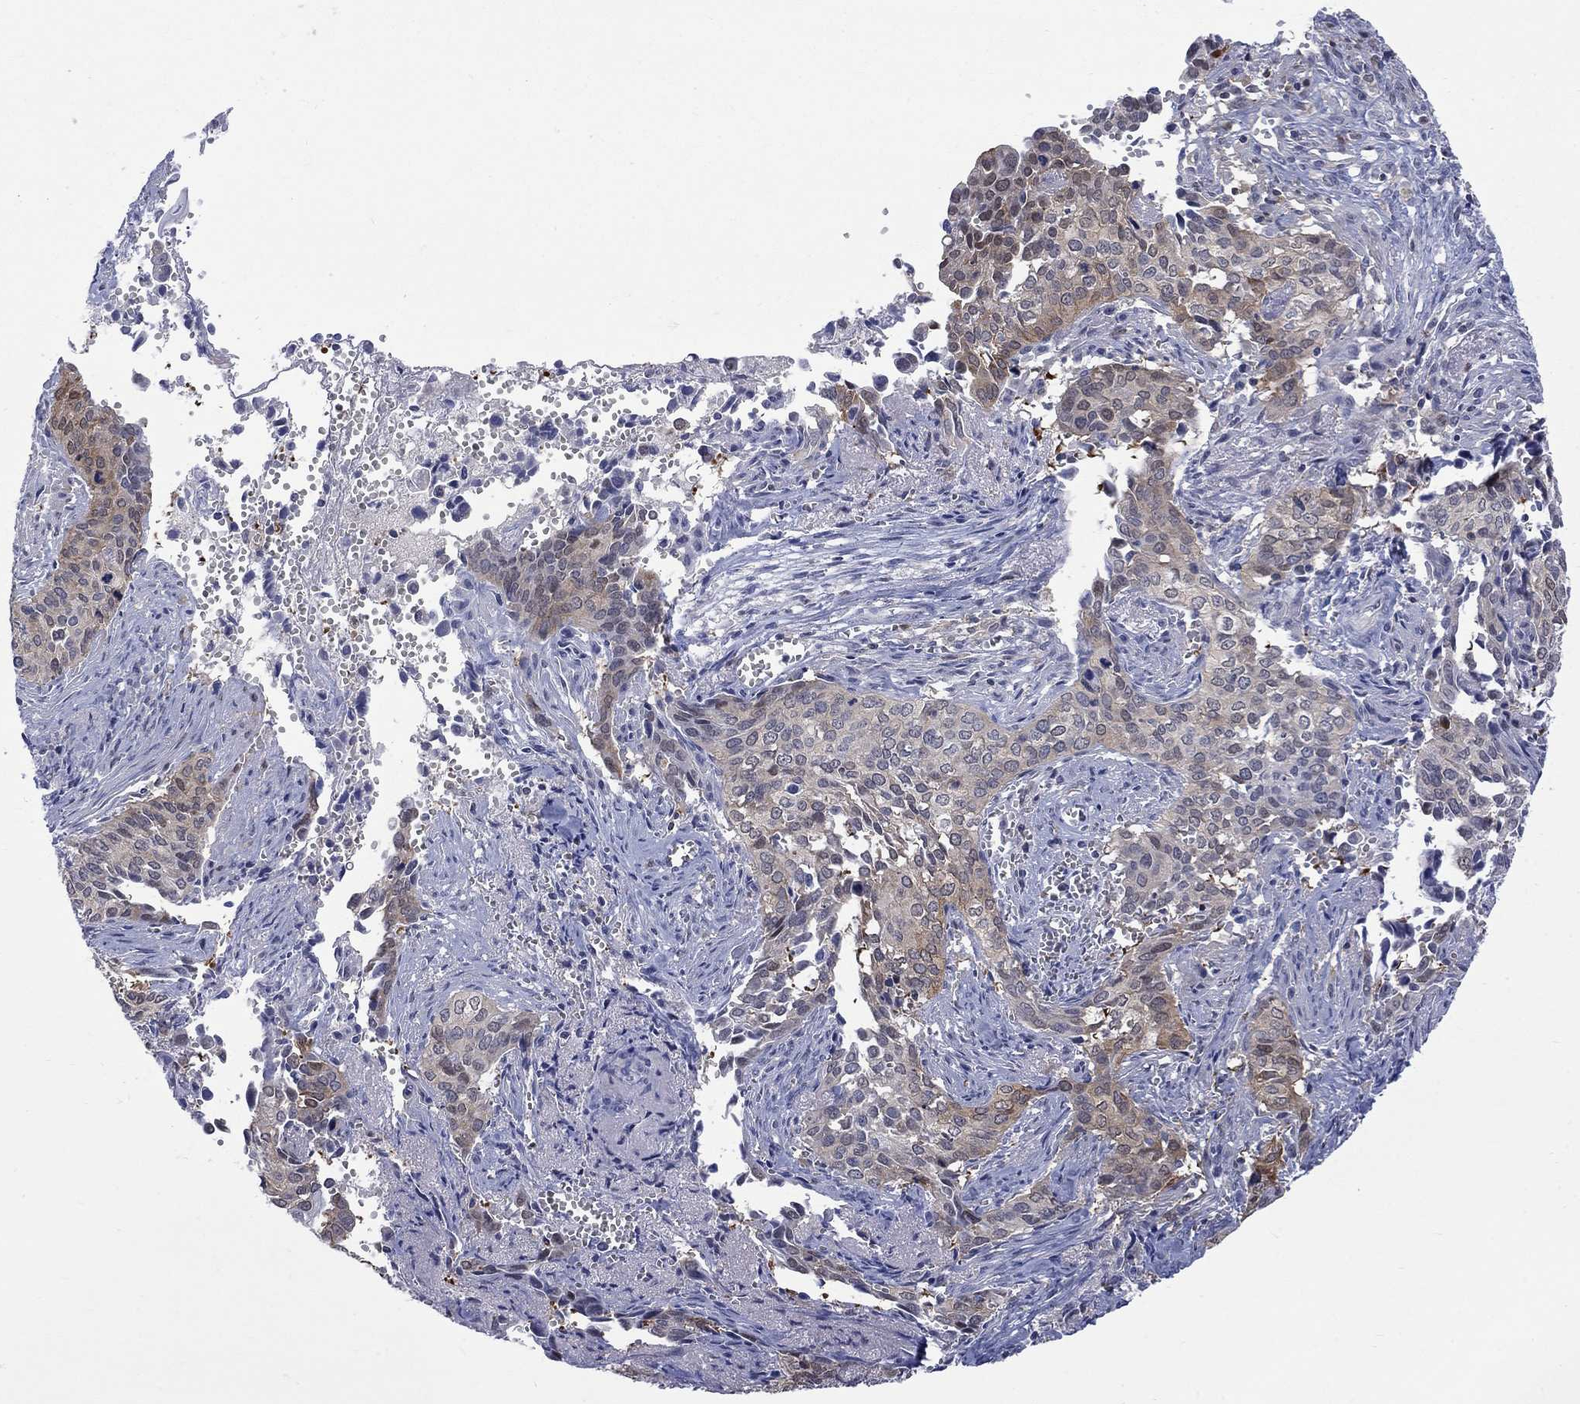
{"staining": {"intensity": "moderate", "quantity": "<25%", "location": "cytoplasmic/membranous"}, "tissue": "cervical cancer", "cell_type": "Tumor cells", "image_type": "cancer", "snomed": [{"axis": "morphology", "description": "Squamous cell carcinoma, NOS"}, {"axis": "topography", "description": "Cervix"}], "caption": "A photomicrograph of human cervical squamous cell carcinoma stained for a protein displays moderate cytoplasmic/membranous brown staining in tumor cells. (Stains: DAB (3,3'-diaminobenzidine) in brown, nuclei in blue, Microscopy: brightfield microscopy at high magnification).", "gene": "HKDC1", "patient": {"sex": "female", "age": 29}}